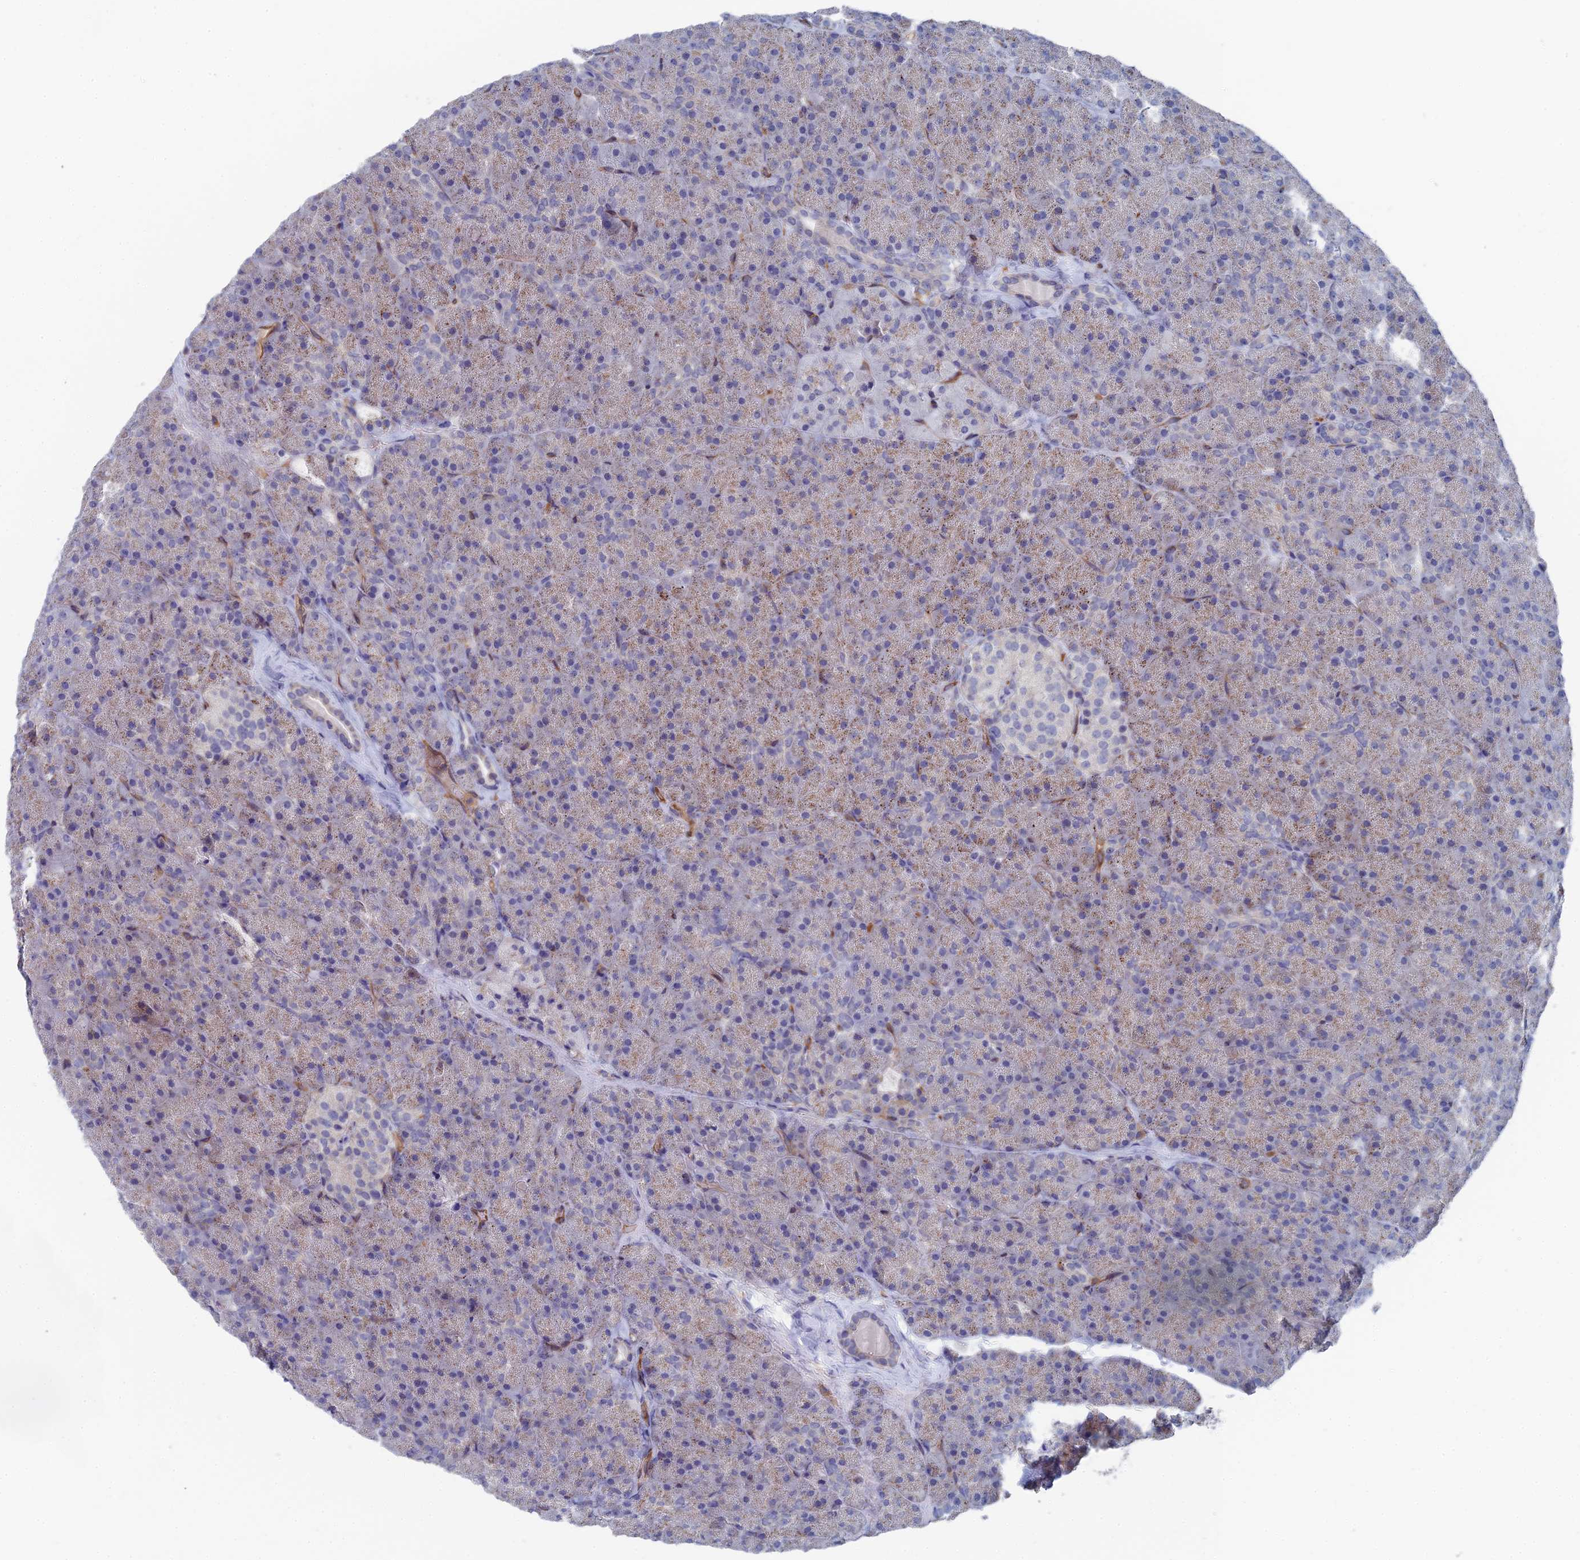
{"staining": {"intensity": "weak", "quantity": "25%-75%", "location": "cytoplasmic/membranous"}, "tissue": "pancreas", "cell_type": "Exocrine glandular cells", "image_type": "normal", "snomed": [{"axis": "morphology", "description": "Normal tissue, NOS"}, {"axis": "topography", "description": "Pancreas"}], "caption": "The image exhibits staining of normal pancreas, revealing weak cytoplasmic/membranous protein staining (brown color) within exocrine glandular cells. Nuclei are stained in blue.", "gene": "ARAP3", "patient": {"sex": "male", "age": 36}}